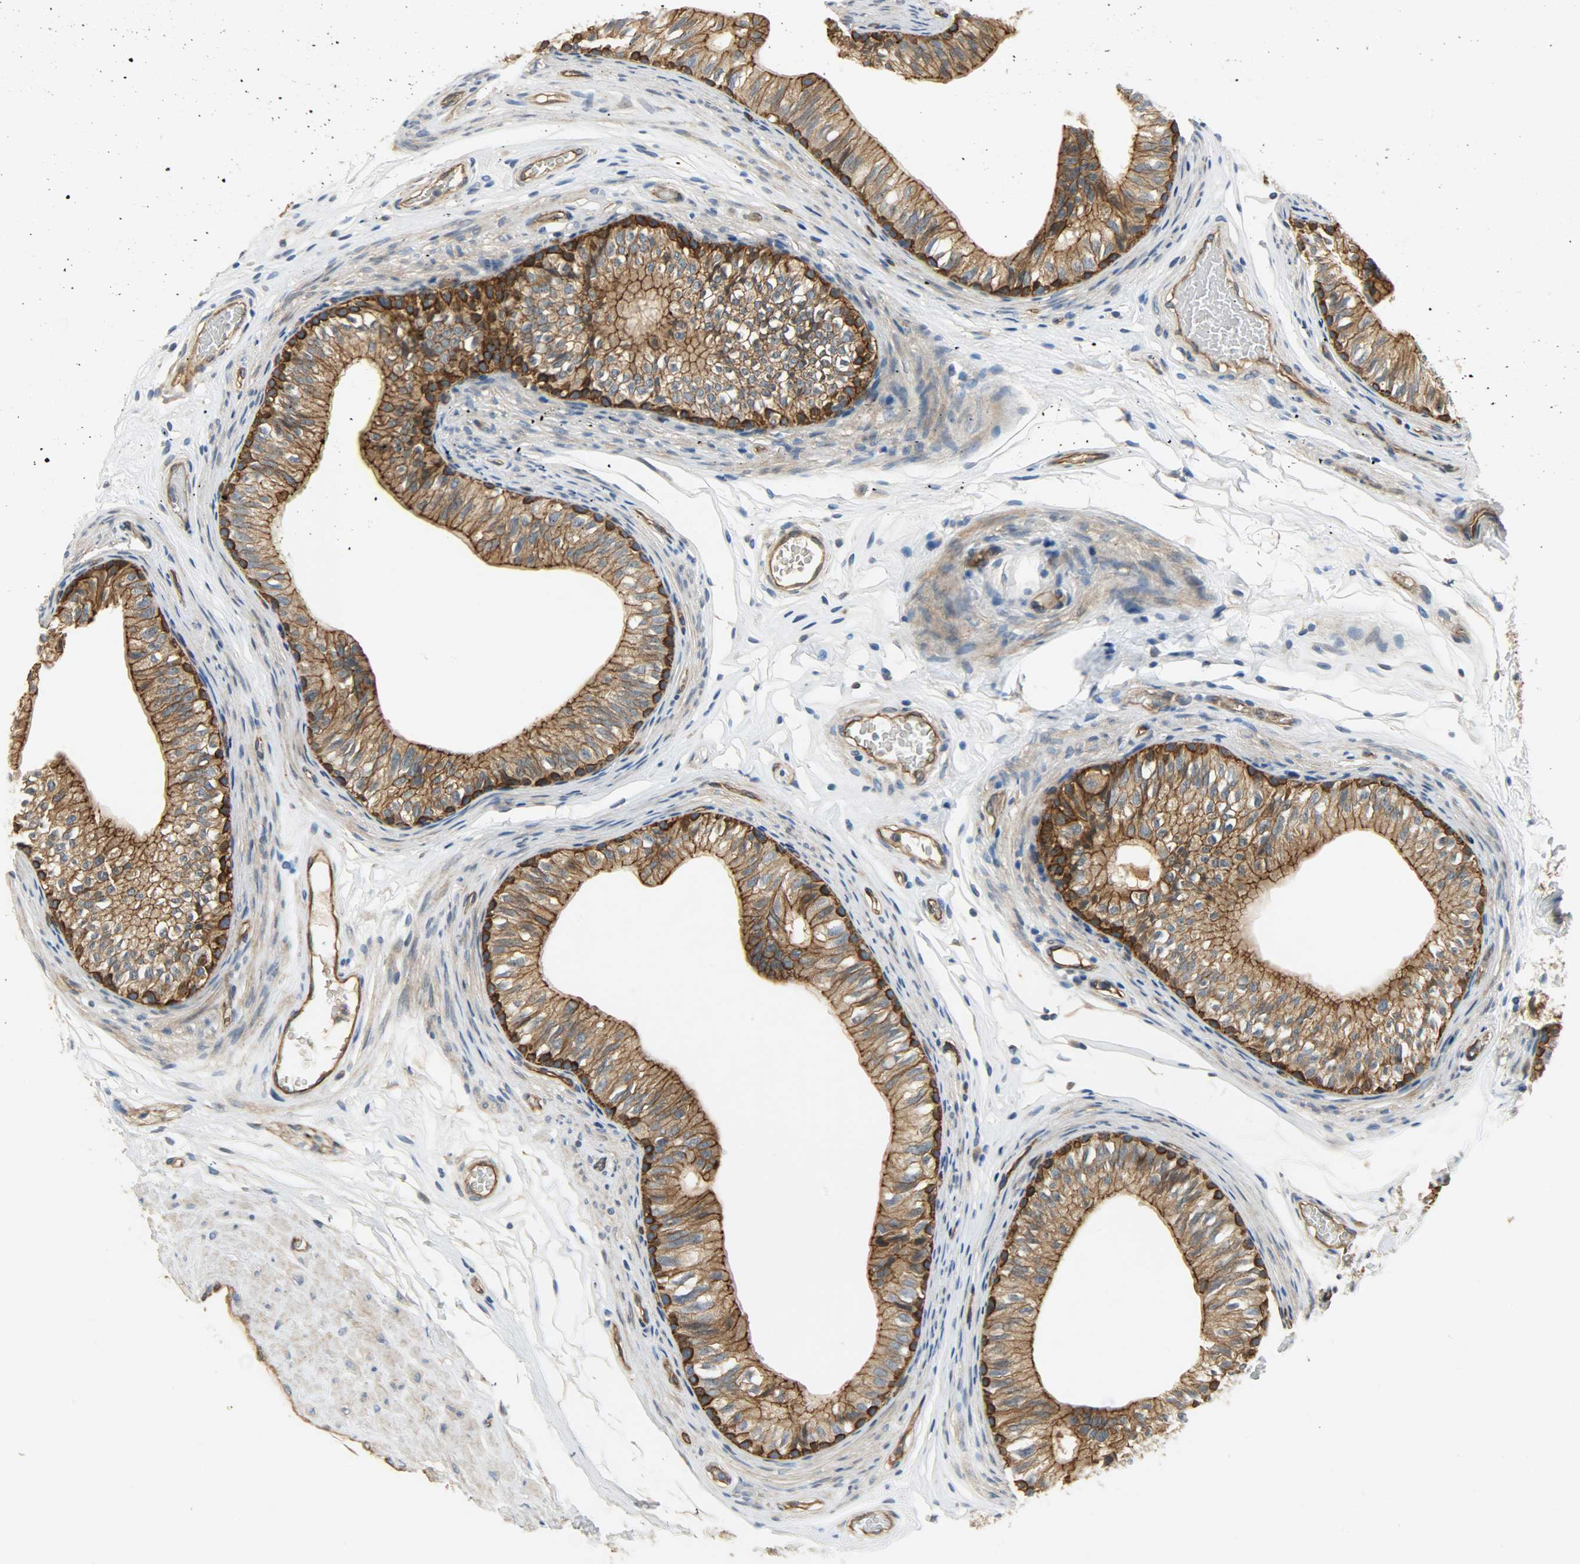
{"staining": {"intensity": "strong", "quantity": ">75%", "location": "cytoplasmic/membranous"}, "tissue": "epididymis", "cell_type": "Glandular cells", "image_type": "normal", "snomed": [{"axis": "morphology", "description": "Normal tissue, NOS"}, {"axis": "topography", "description": "Testis"}, {"axis": "topography", "description": "Epididymis"}], "caption": "Unremarkable epididymis was stained to show a protein in brown. There is high levels of strong cytoplasmic/membranous positivity in approximately >75% of glandular cells. The staining was performed using DAB to visualize the protein expression in brown, while the nuclei were stained in blue with hematoxylin (Magnification: 20x).", "gene": "KIAA1217", "patient": {"sex": "male", "age": 36}}